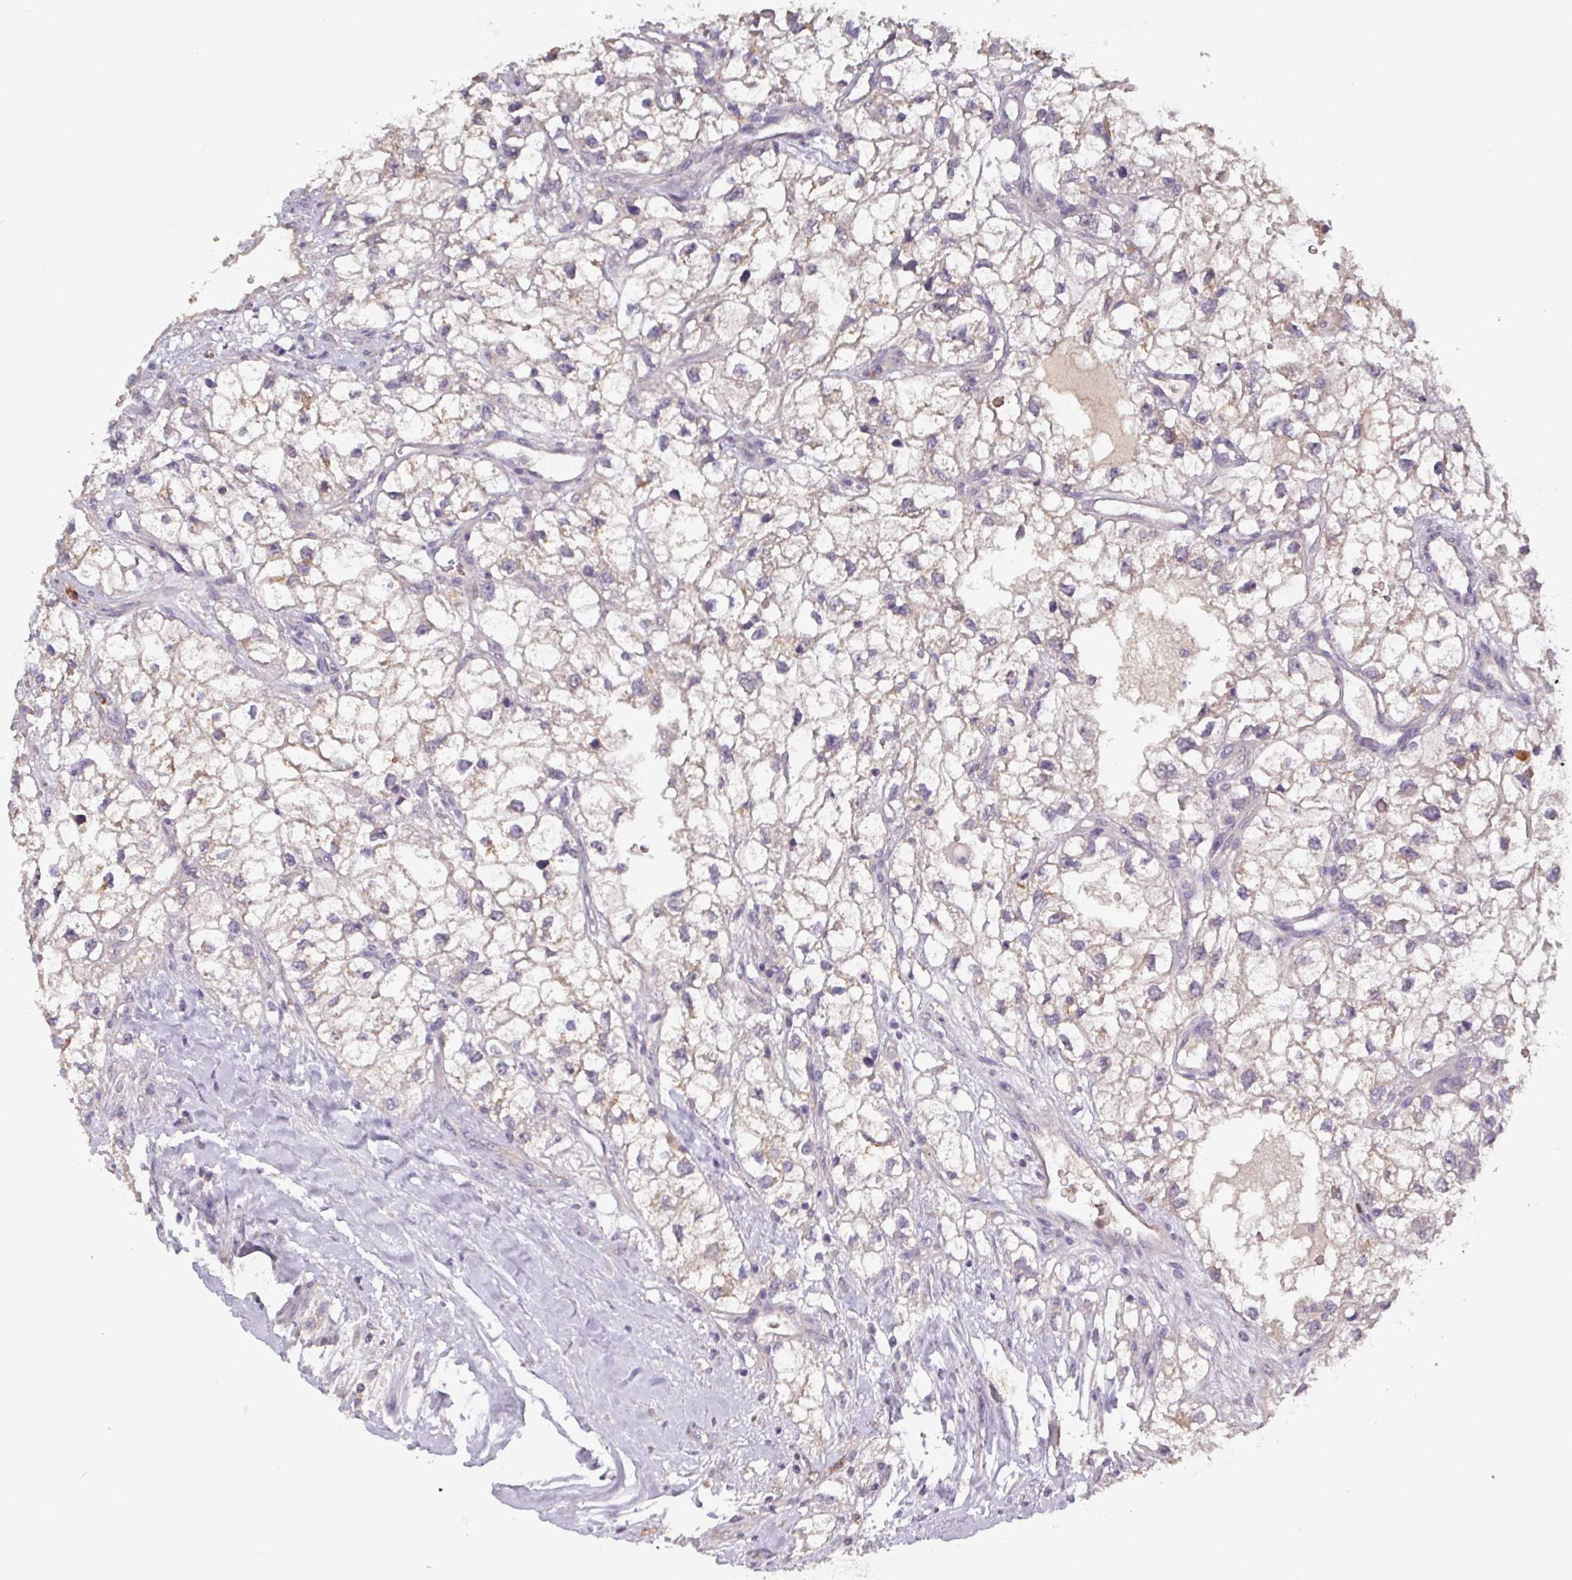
{"staining": {"intensity": "negative", "quantity": "none", "location": "none"}, "tissue": "renal cancer", "cell_type": "Tumor cells", "image_type": "cancer", "snomed": [{"axis": "morphology", "description": "Adenocarcinoma, NOS"}, {"axis": "topography", "description": "Kidney"}], "caption": "The photomicrograph demonstrates no significant positivity in tumor cells of renal cancer. Nuclei are stained in blue.", "gene": "PRAMEF8", "patient": {"sex": "male", "age": 59}}